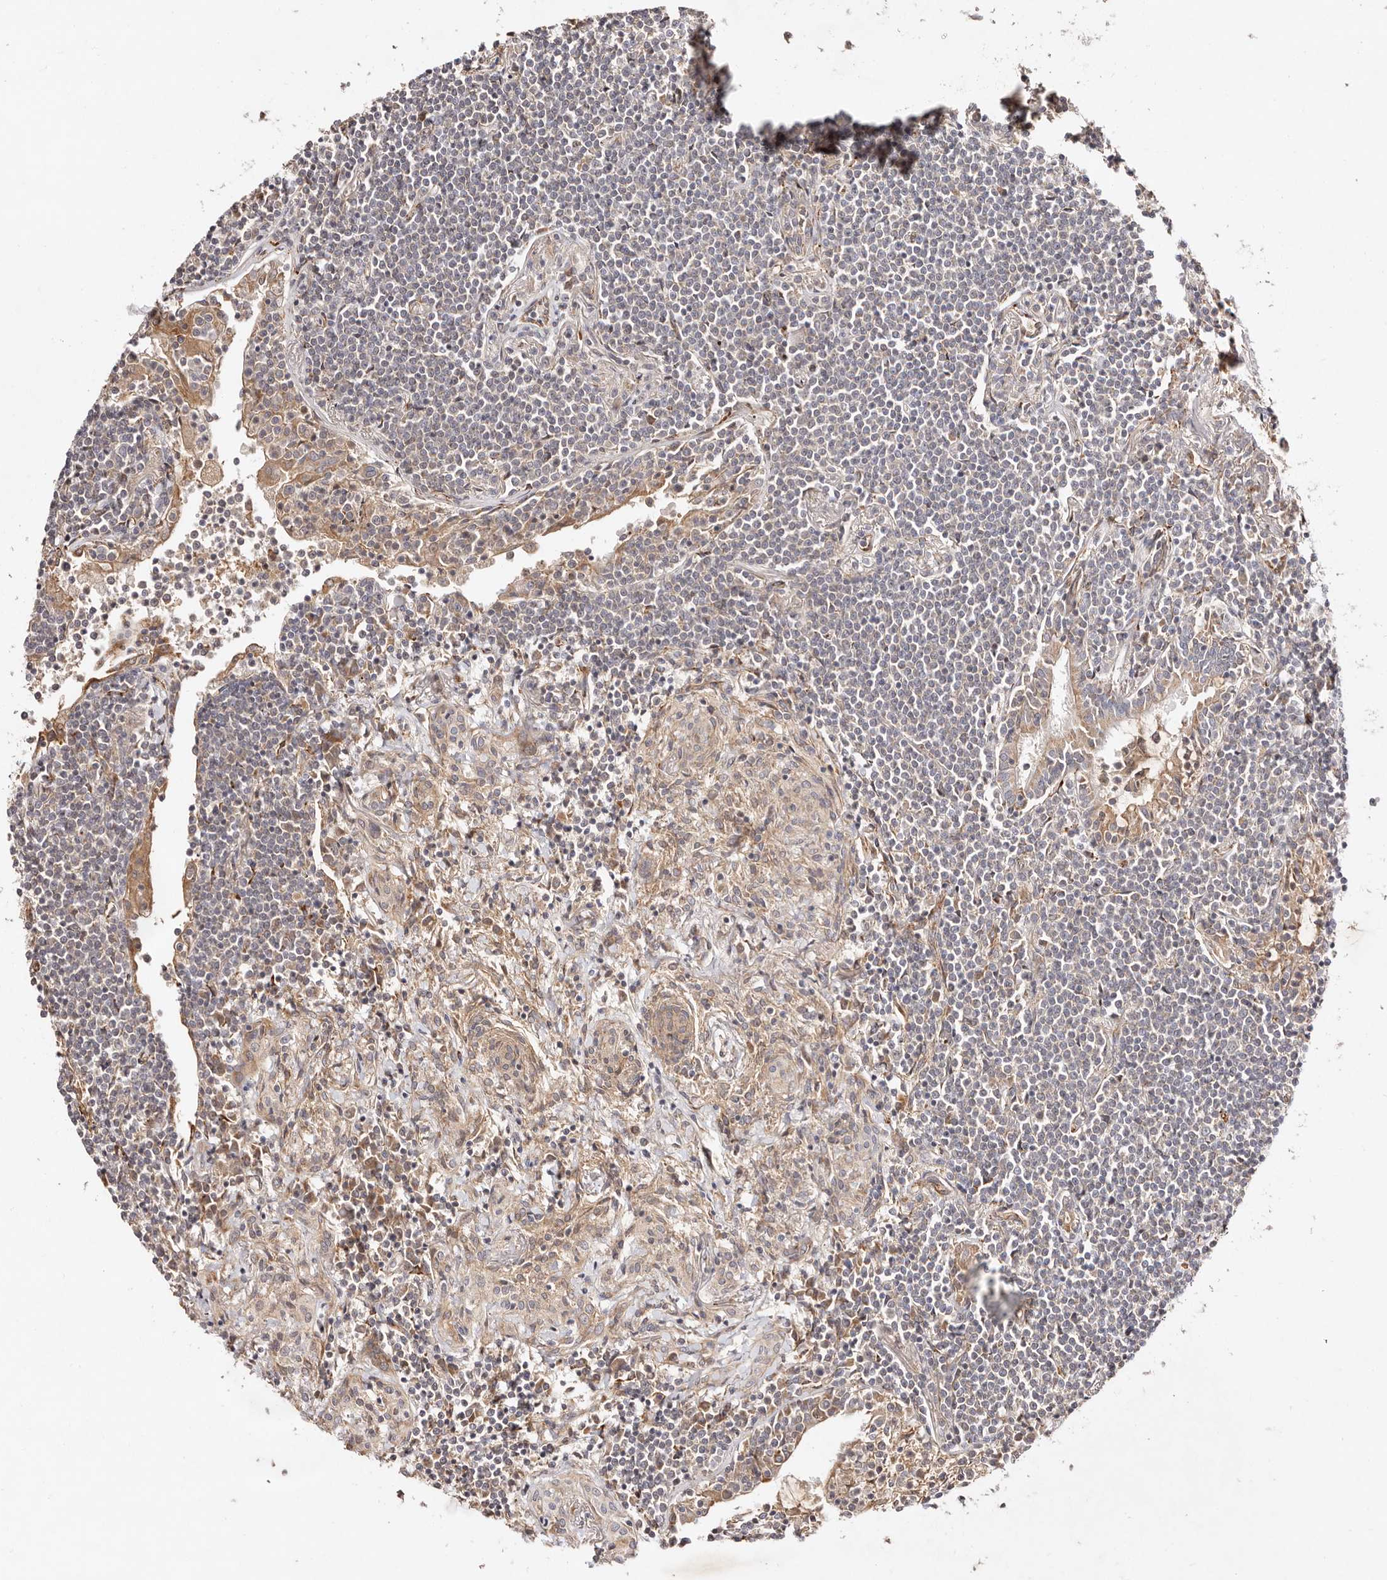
{"staining": {"intensity": "negative", "quantity": "none", "location": "none"}, "tissue": "lymphoma", "cell_type": "Tumor cells", "image_type": "cancer", "snomed": [{"axis": "morphology", "description": "Malignant lymphoma, non-Hodgkin's type, Low grade"}, {"axis": "topography", "description": "Lung"}], "caption": "Low-grade malignant lymphoma, non-Hodgkin's type was stained to show a protein in brown. There is no significant staining in tumor cells.", "gene": "SERPINH1", "patient": {"sex": "female", "age": 71}}